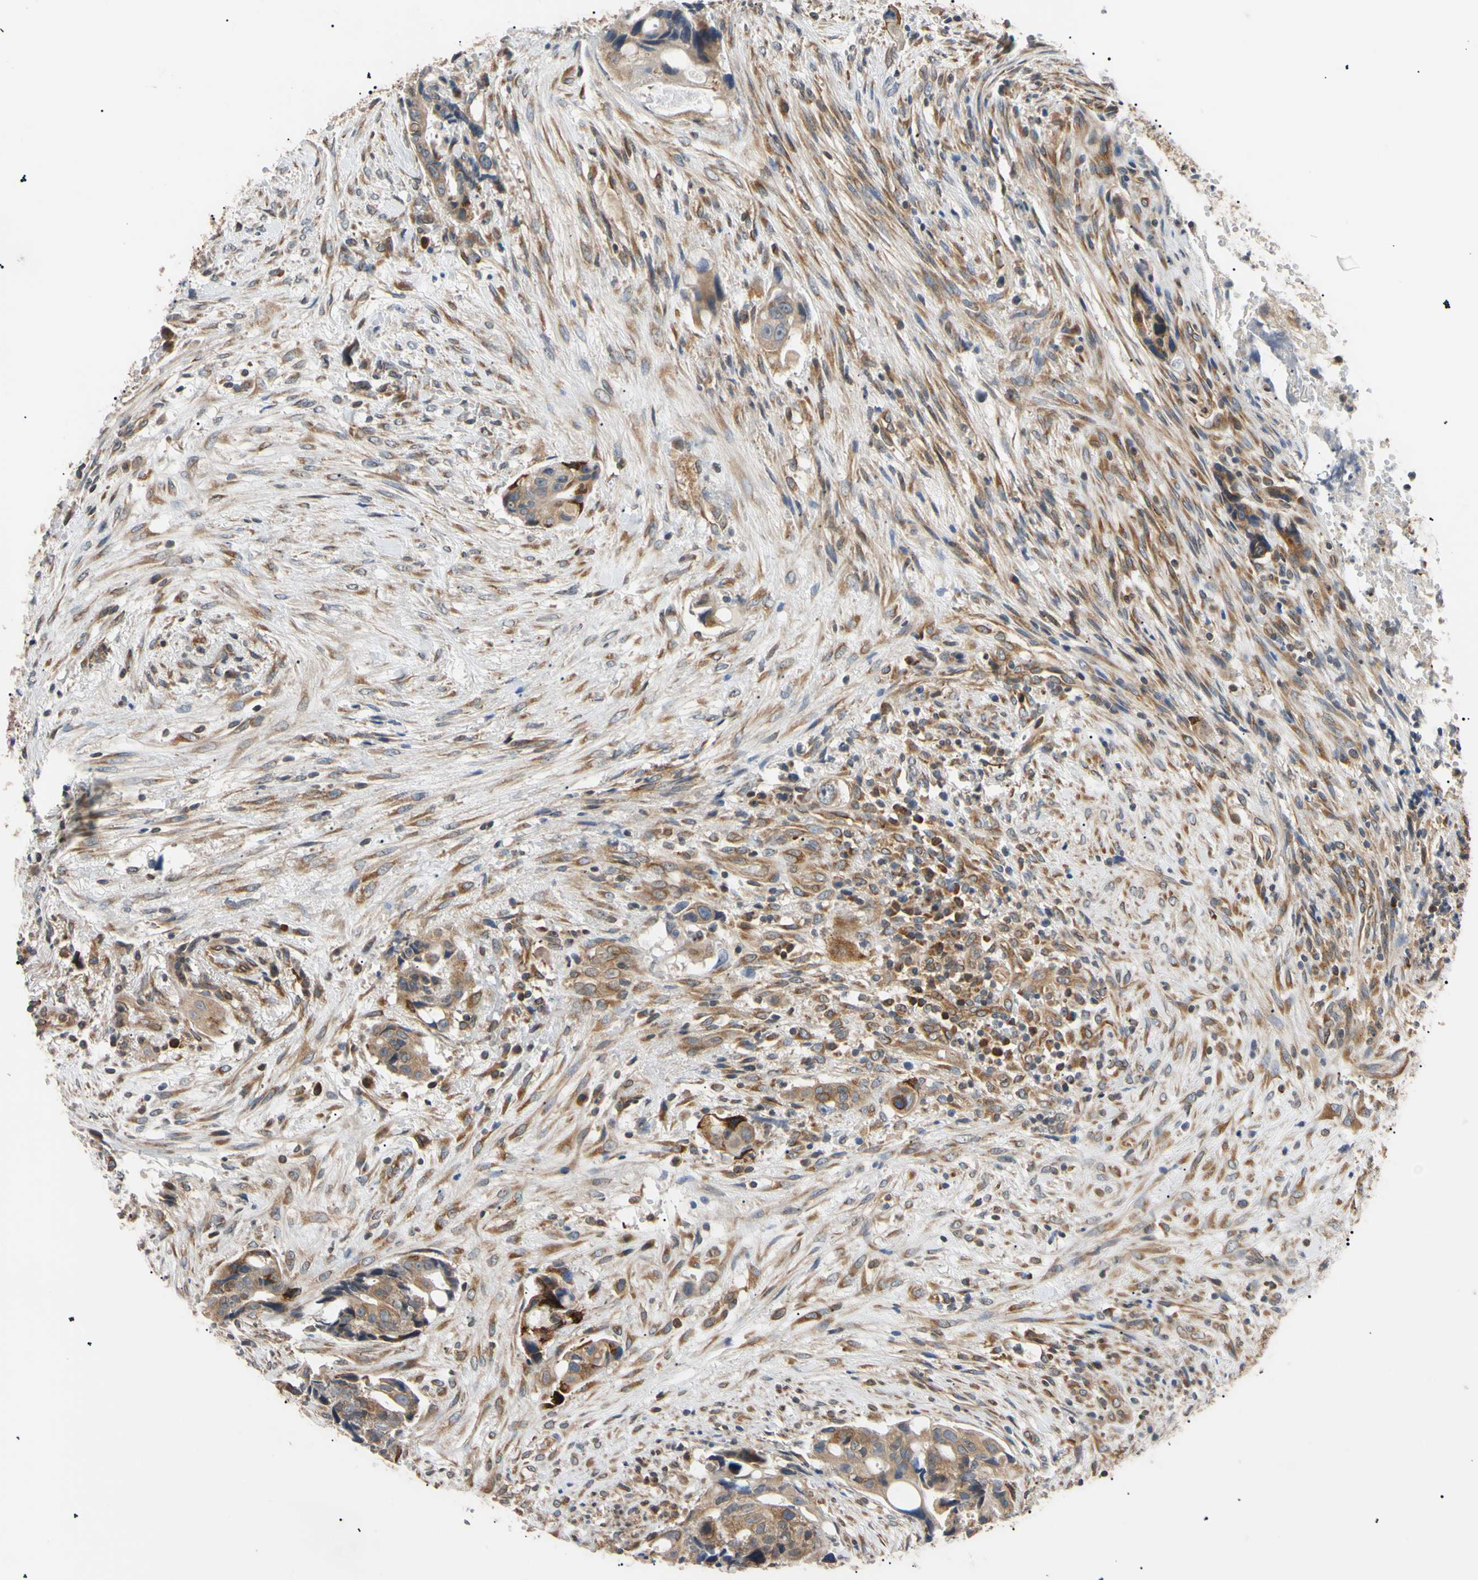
{"staining": {"intensity": "moderate", "quantity": ">75%", "location": "cytoplasmic/membranous"}, "tissue": "colorectal cancer", "cell_type": "Tumor cells", "image_type": "cancer", "snomed": [{"axis": "morphology", "description": "Adenocarcinoma, NOS"}, {"axis": "topography", "description": "Colon"}], "caption": "Adenocarcinoma (colorectal) stained with a brown dye demonstrates moderate cytoplasmic/membranous positive expression in about >75% of tumor cells.", "gene": "VAPA", "patient": {"sex": "female", "age": 57}}